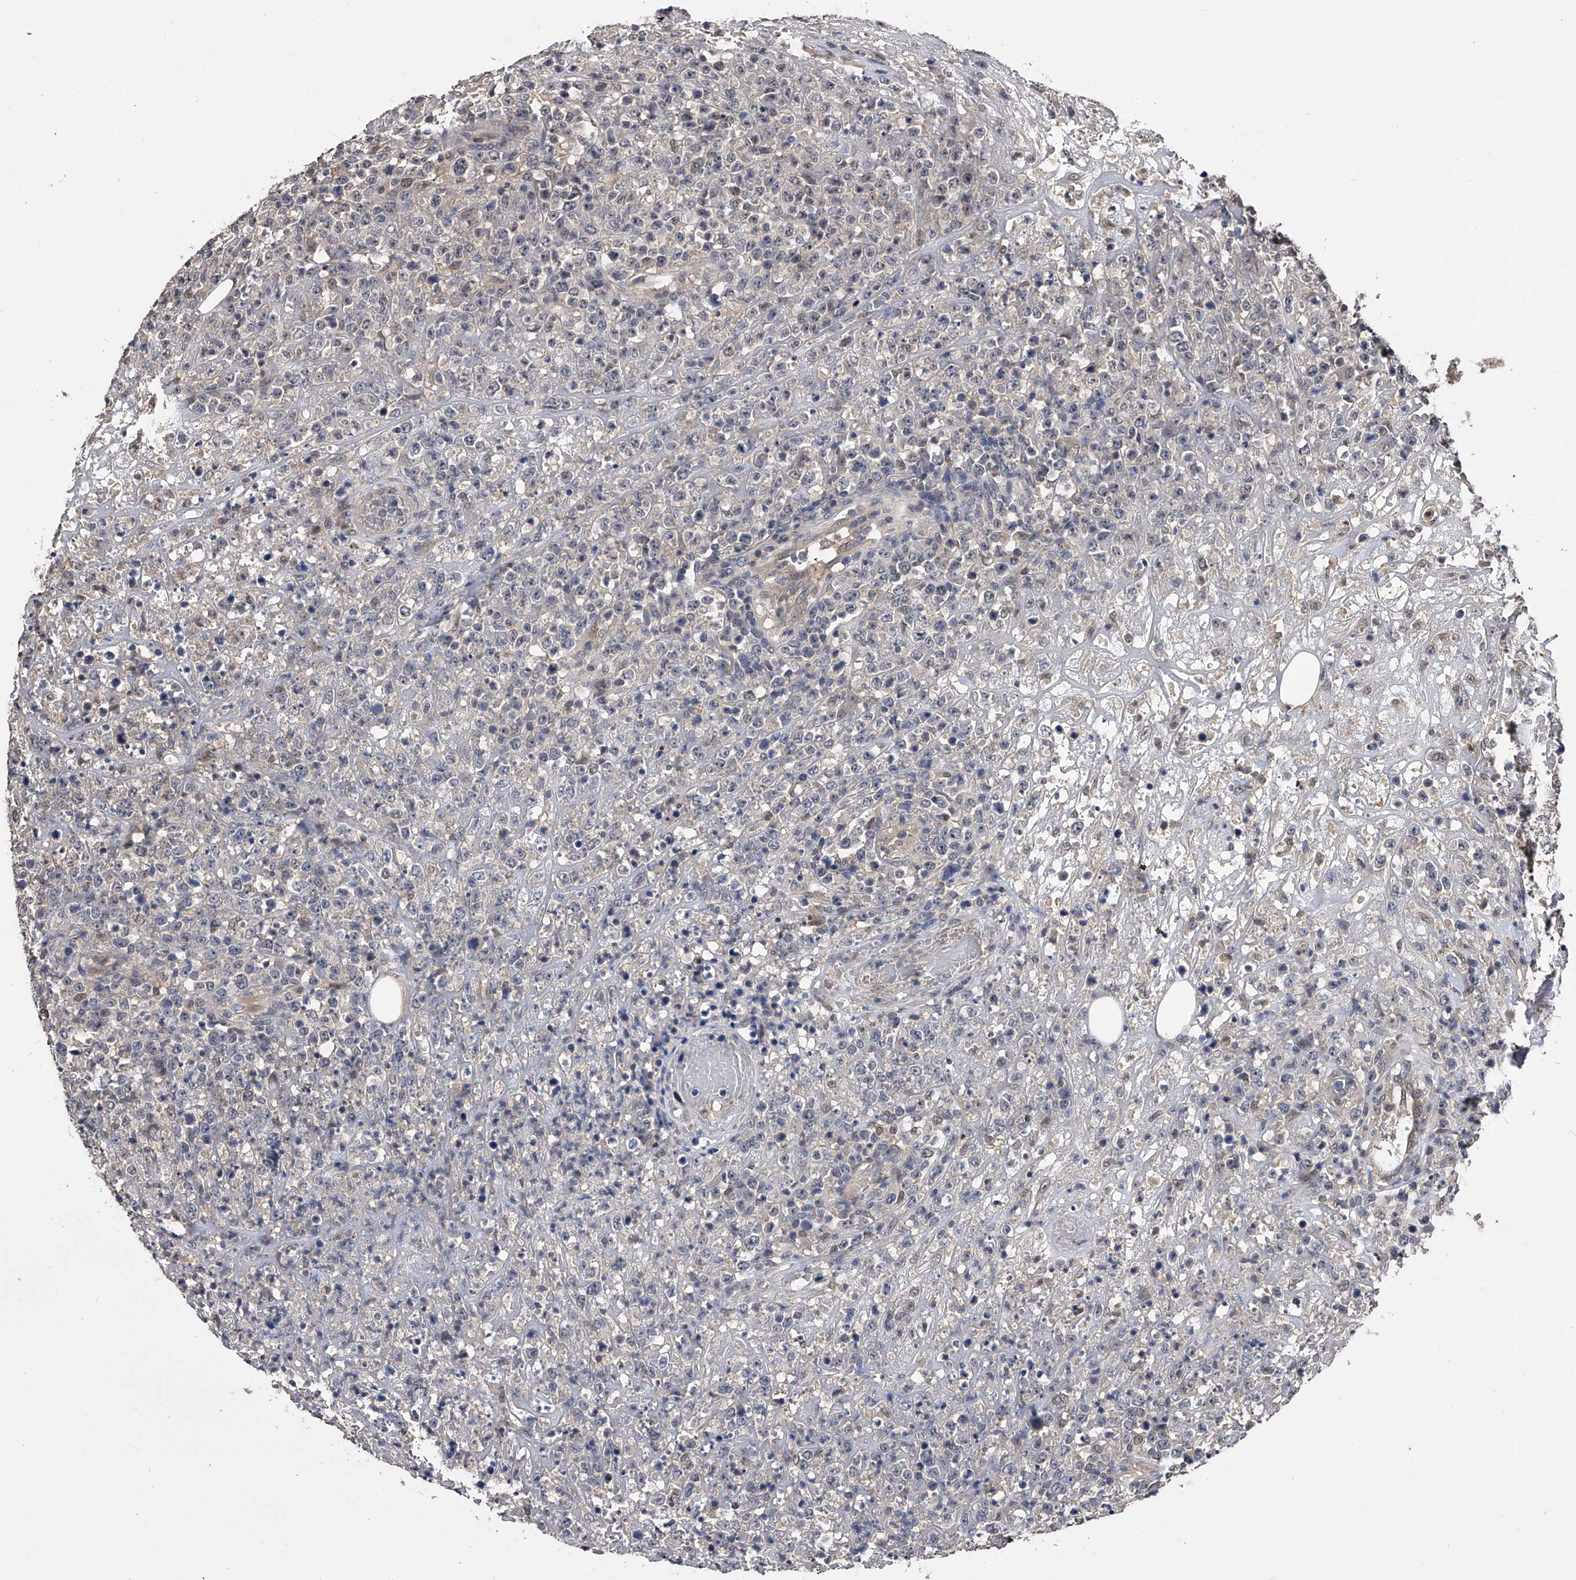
{"staining": {"intensity": "negative", "quantity": "none", "location": "none"}, "tissue": "lymphoma", "cell_type": "Tumor cells", "image_type": "cancer", "snomed": [{"axis": "morphology", "description": "Malignant lymphoma, non-Hodgkin's type, High grade"}, {"axis": "topography", "description": "Colon"}], "caption": "High-grade malignant lymphoma, non-Hodgkin's type stained for a protein using immunohistochemistry exhibits no staining tumor cells.", "gene": "EFCAB7", "patient": {"sex": "female", "age": 53}}